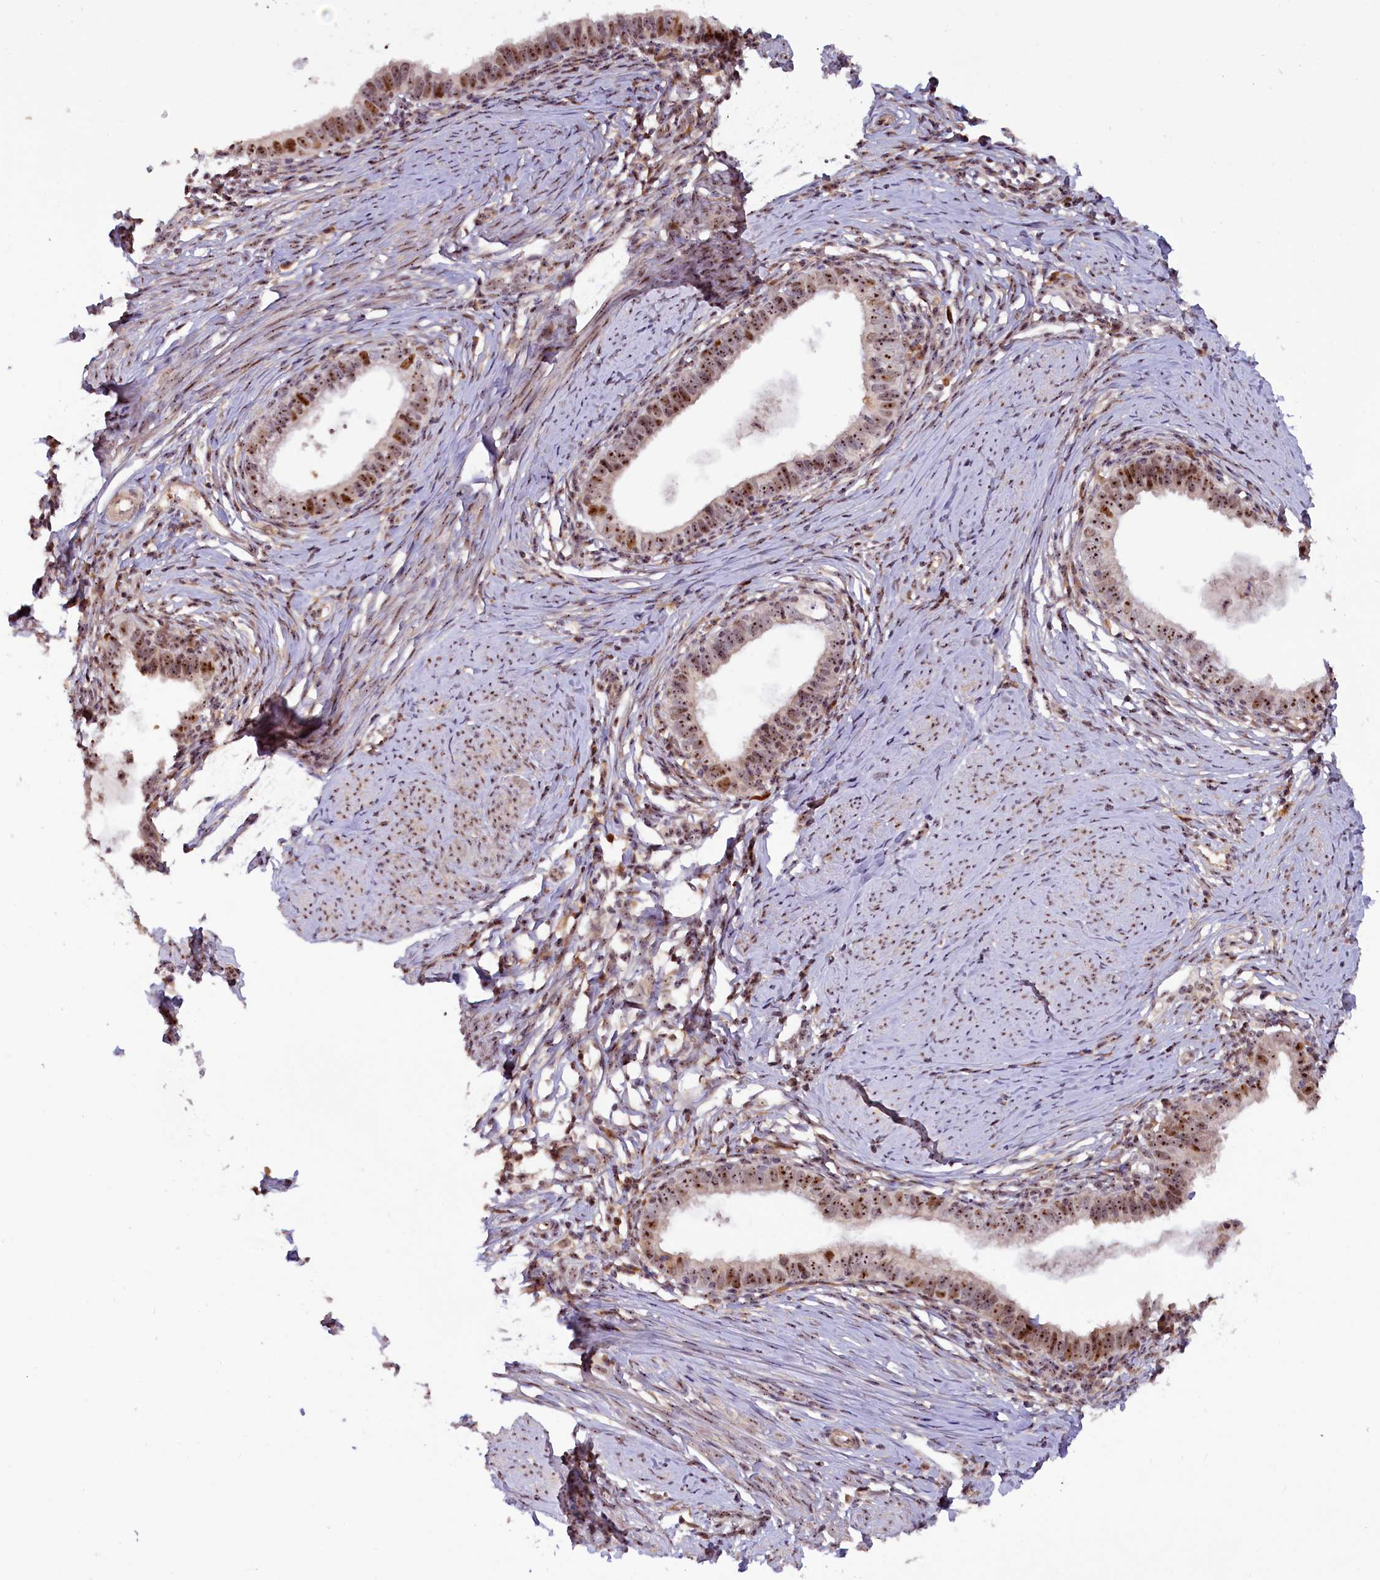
{"staining": {"intensity": "moderate", "quantity": ">75%", "location": "nuclear"}, "tissue": "cervical cancer", "cell_type": "Tumor cells", "image_type": "cancer", "snomed": [{"axis": "morphology", "description": "Adenocarcinoma, NOS"}, {"axis": "topography", "description": "Cervix"}], "caption": "Moderate nuclear protein expression is seen in approximately >75% of tumor cells in cervical cancer. (Stains: DAB (3,3'-diaminobenzidine) in brown, nuclei in blue, Microscopy: brightfield microscopy at high magnification).", "gene": "TCOF1", "patient": {"sex": "female", "age": 36}}